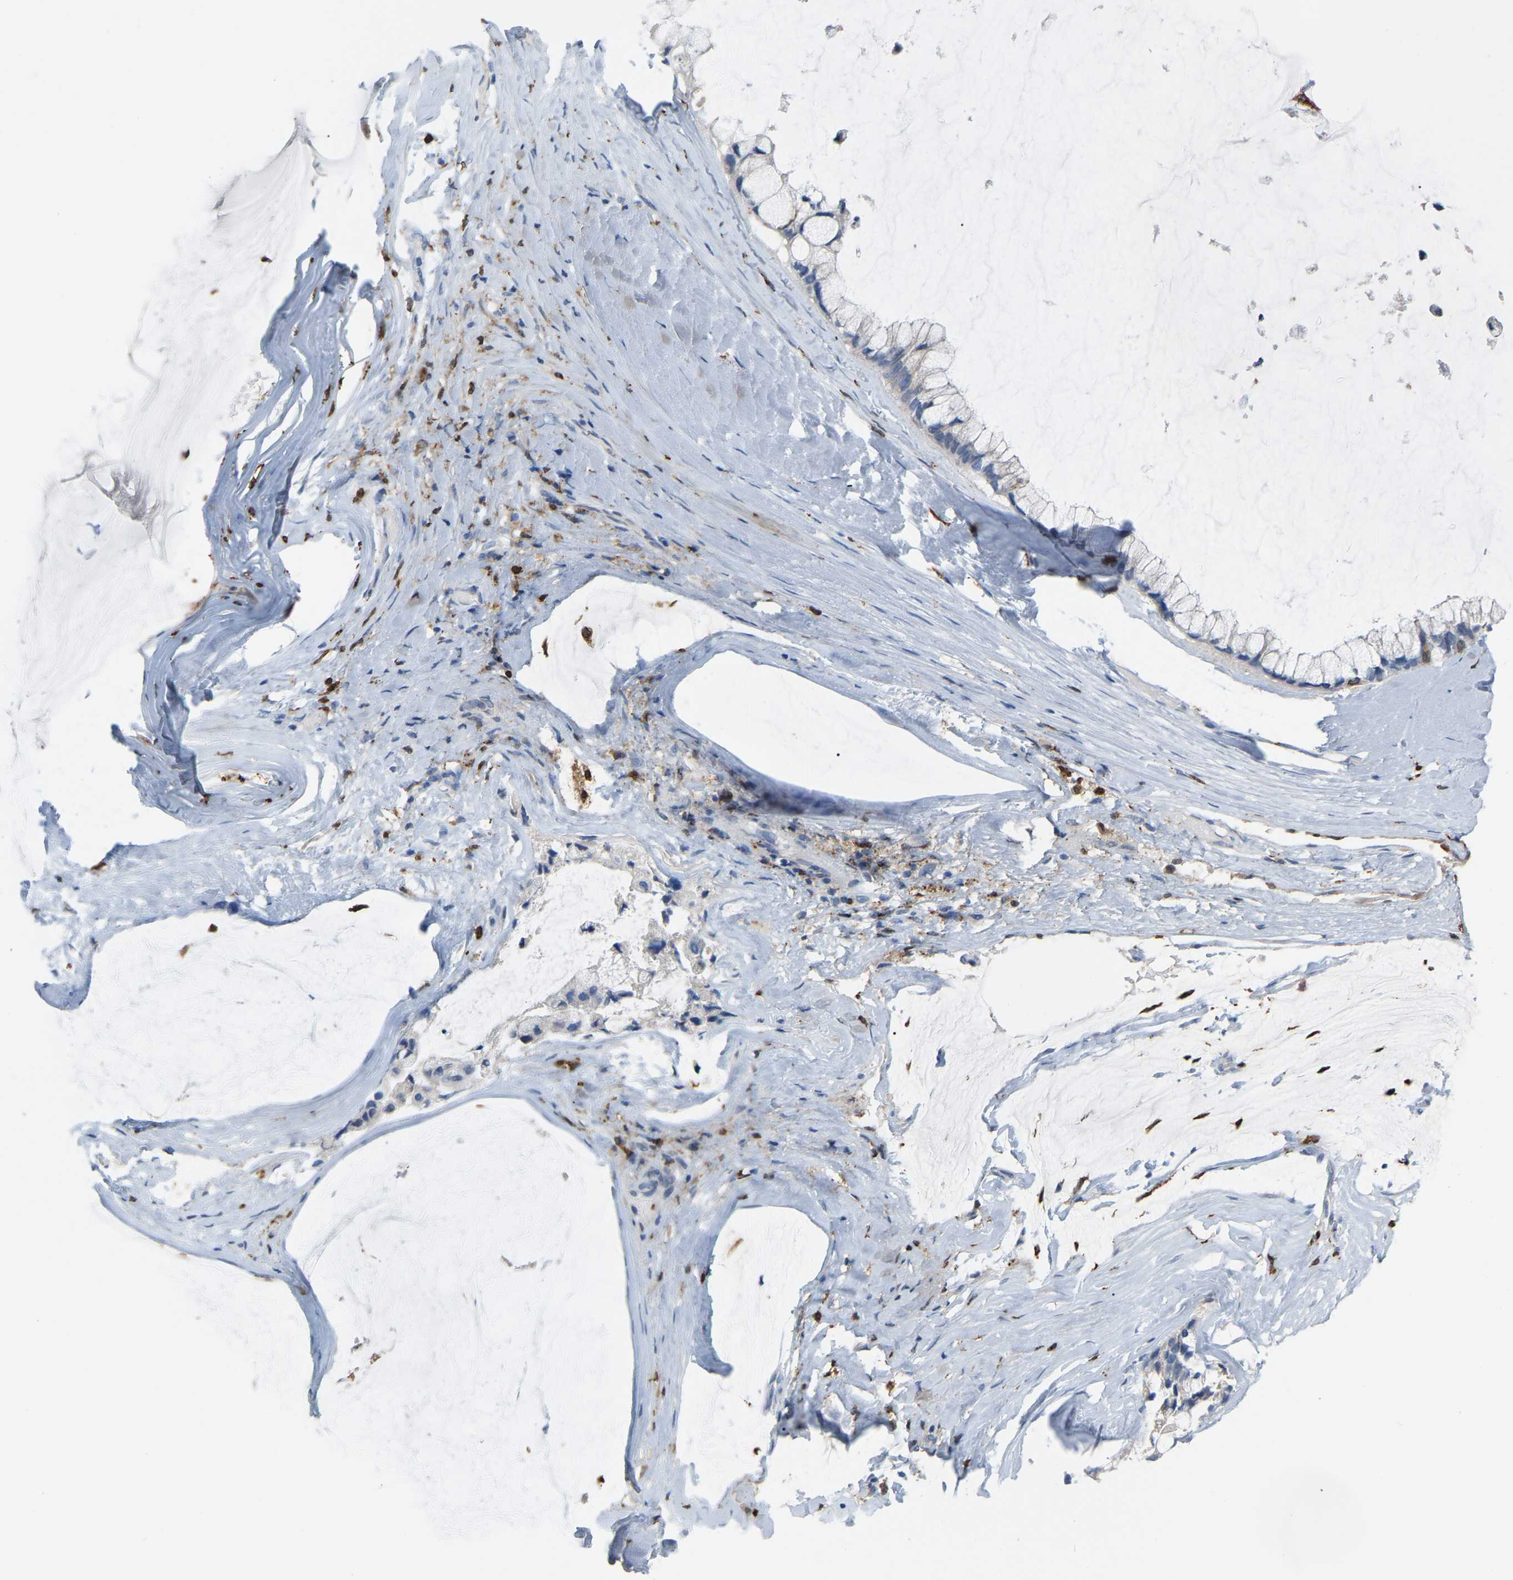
{"staining": {"intensity": "negative", "quantity": "none", "location": "none"}, "tissue": "ovarian cancer", "cell_type": "Tumor cells", "image_type": "cancer", "snomed": [{"axis": "morphology", "description": "Cystadenocarcinoma, mucinous, NOS"}, {"axis": "topography", "description": "Ovary"}], "caption": "Histopathology image shows no protein expression in tumor cells of ovarian cancer tissue. (Stains: DAB IHC with hematoxylin counter stain, Microscopy: brightfield microscopy at high magnification).", "gene": "PTGS1", "patient": {"sex": "female", "age": 39}}